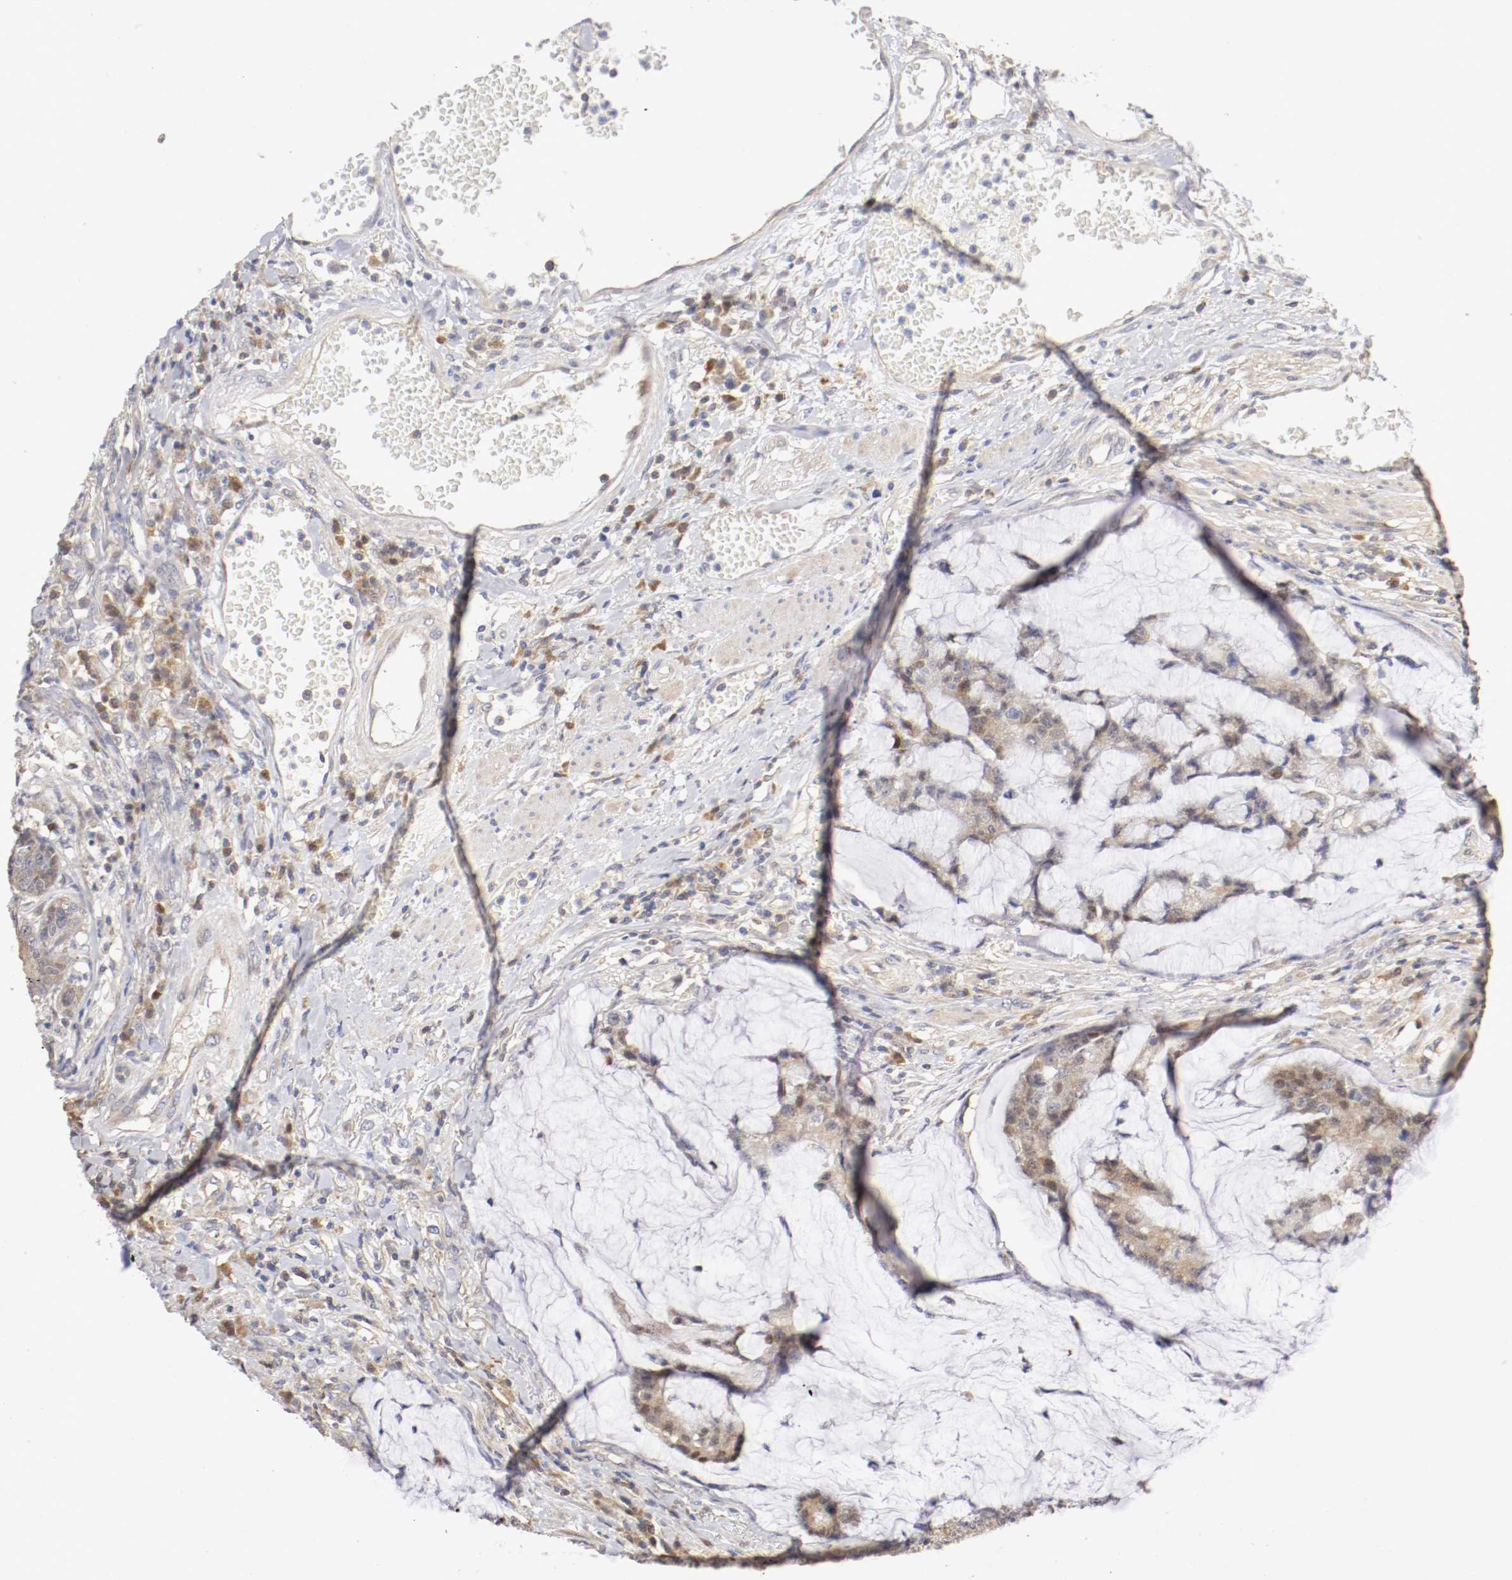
{"staining": {"intensity": "weak", "quantity": "<25%", "location": "cytoplasmic/membranous,nuclear"}, "tissue": "colorectal cancer", "cell_type": "Tumor cells", "image_type": "cancer", "snomed": [{"axis": "morphology", "description": "Adenocarcinoma, NOS"}, {"axis": "topography", "description": "Colon"}], "caption": "IHC of colorectal cancer shows no staining in tumor cells.", "gene": "CDK6", "patient": {"sex": "female", "age": 84}}